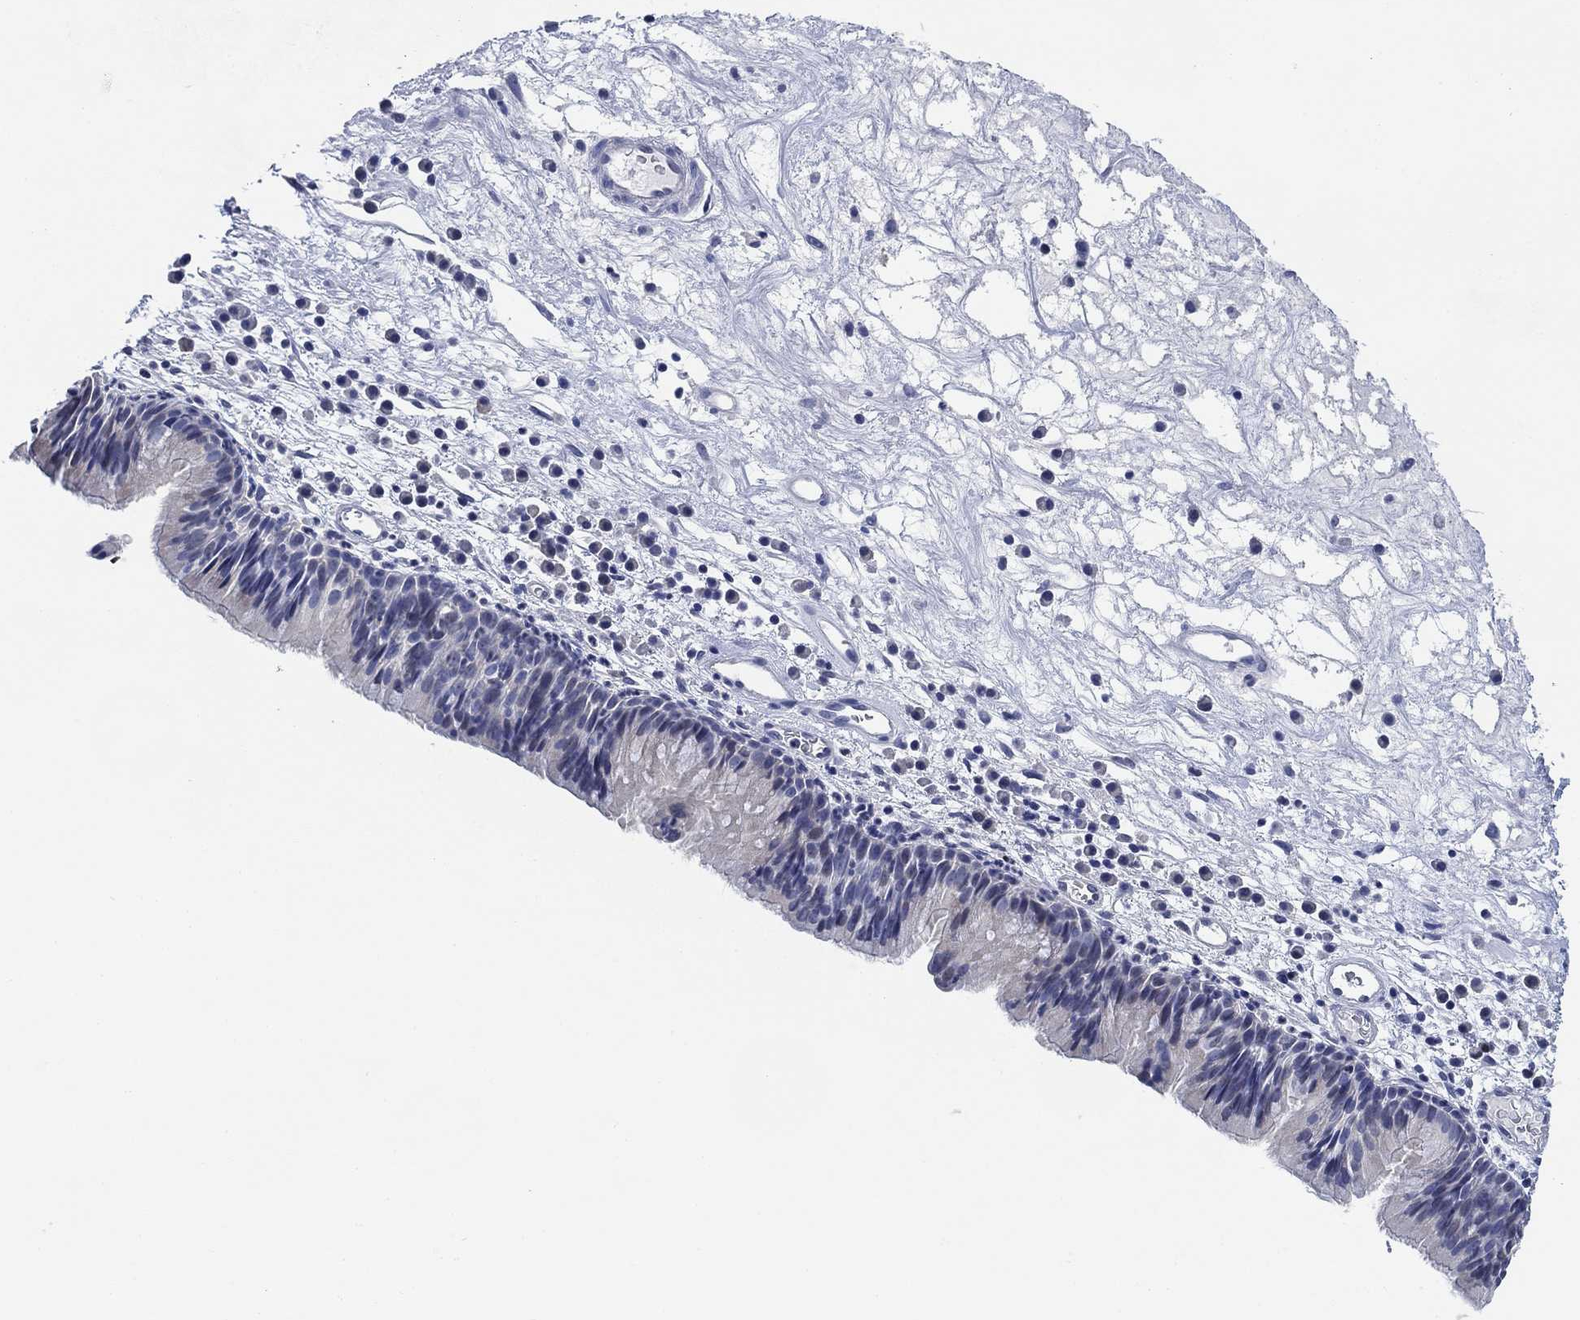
{"staining": {"intensity": "negative", "quantity": "none", "location": "none"}, "tissue": "nasopharynx", "cell_type": "Respiratory epithelial cells", "image_type": "normal", "snomed": [{"axis": "morphology", "description": "Normal tissue, NOS"}, {"axis": "topography", "description": "Nasopharynx"}], "caption": "Nasopharynx was stained to show a protein in brown. There is no significant expression in respiratory epithelial cells. (Stains: DAB immunohistochemistry (IHC) with hematoxylin counter stain, Microscopy: brightfield microscopy at high magnification).", "gene": "DAZL", "patient": {"sex": "male", "age": 69}}